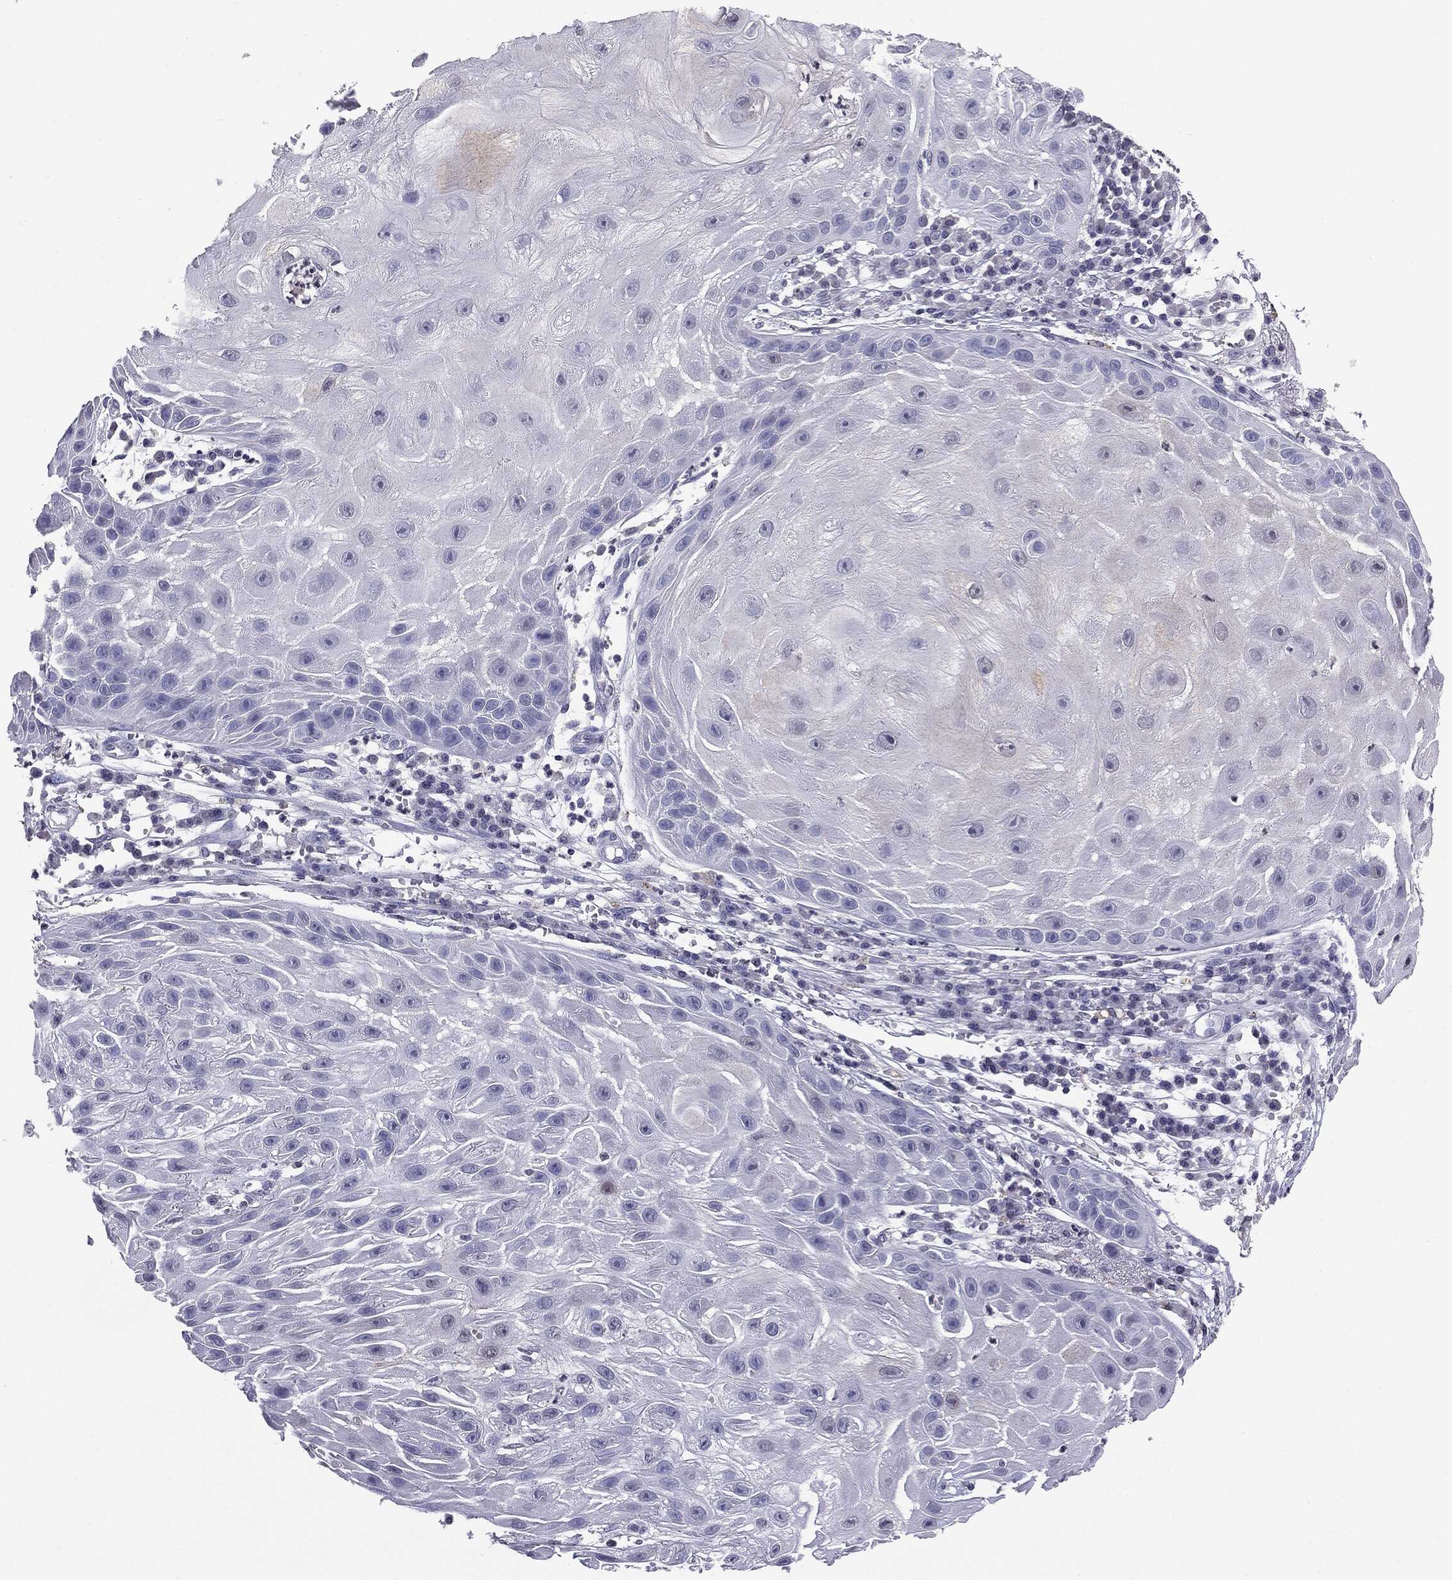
{"staining": {"intensity": "negative", "quantity": "none", "location": "none"}, "tissue": "skin cancer", "cell_type": "Tumor cells", "image_type": "cancer", "snomed": [{"axis": "morphology", "description": "Normal tissue, NOS"}, {"axis": "morphology", "description": "Squamous cell carcinoma, NOS"}, {"axis": "topography", "description": "Skin"}], "caption": "This is a photomicrograph of immunohistochemistry (IHC) staining of squamous cell carcinoma (skin), which shows no positivity in tumor cells. Nuclei are stained in blue.", "gene": "SERPINB4", "patient": {"sex": "male", "age": 79}}